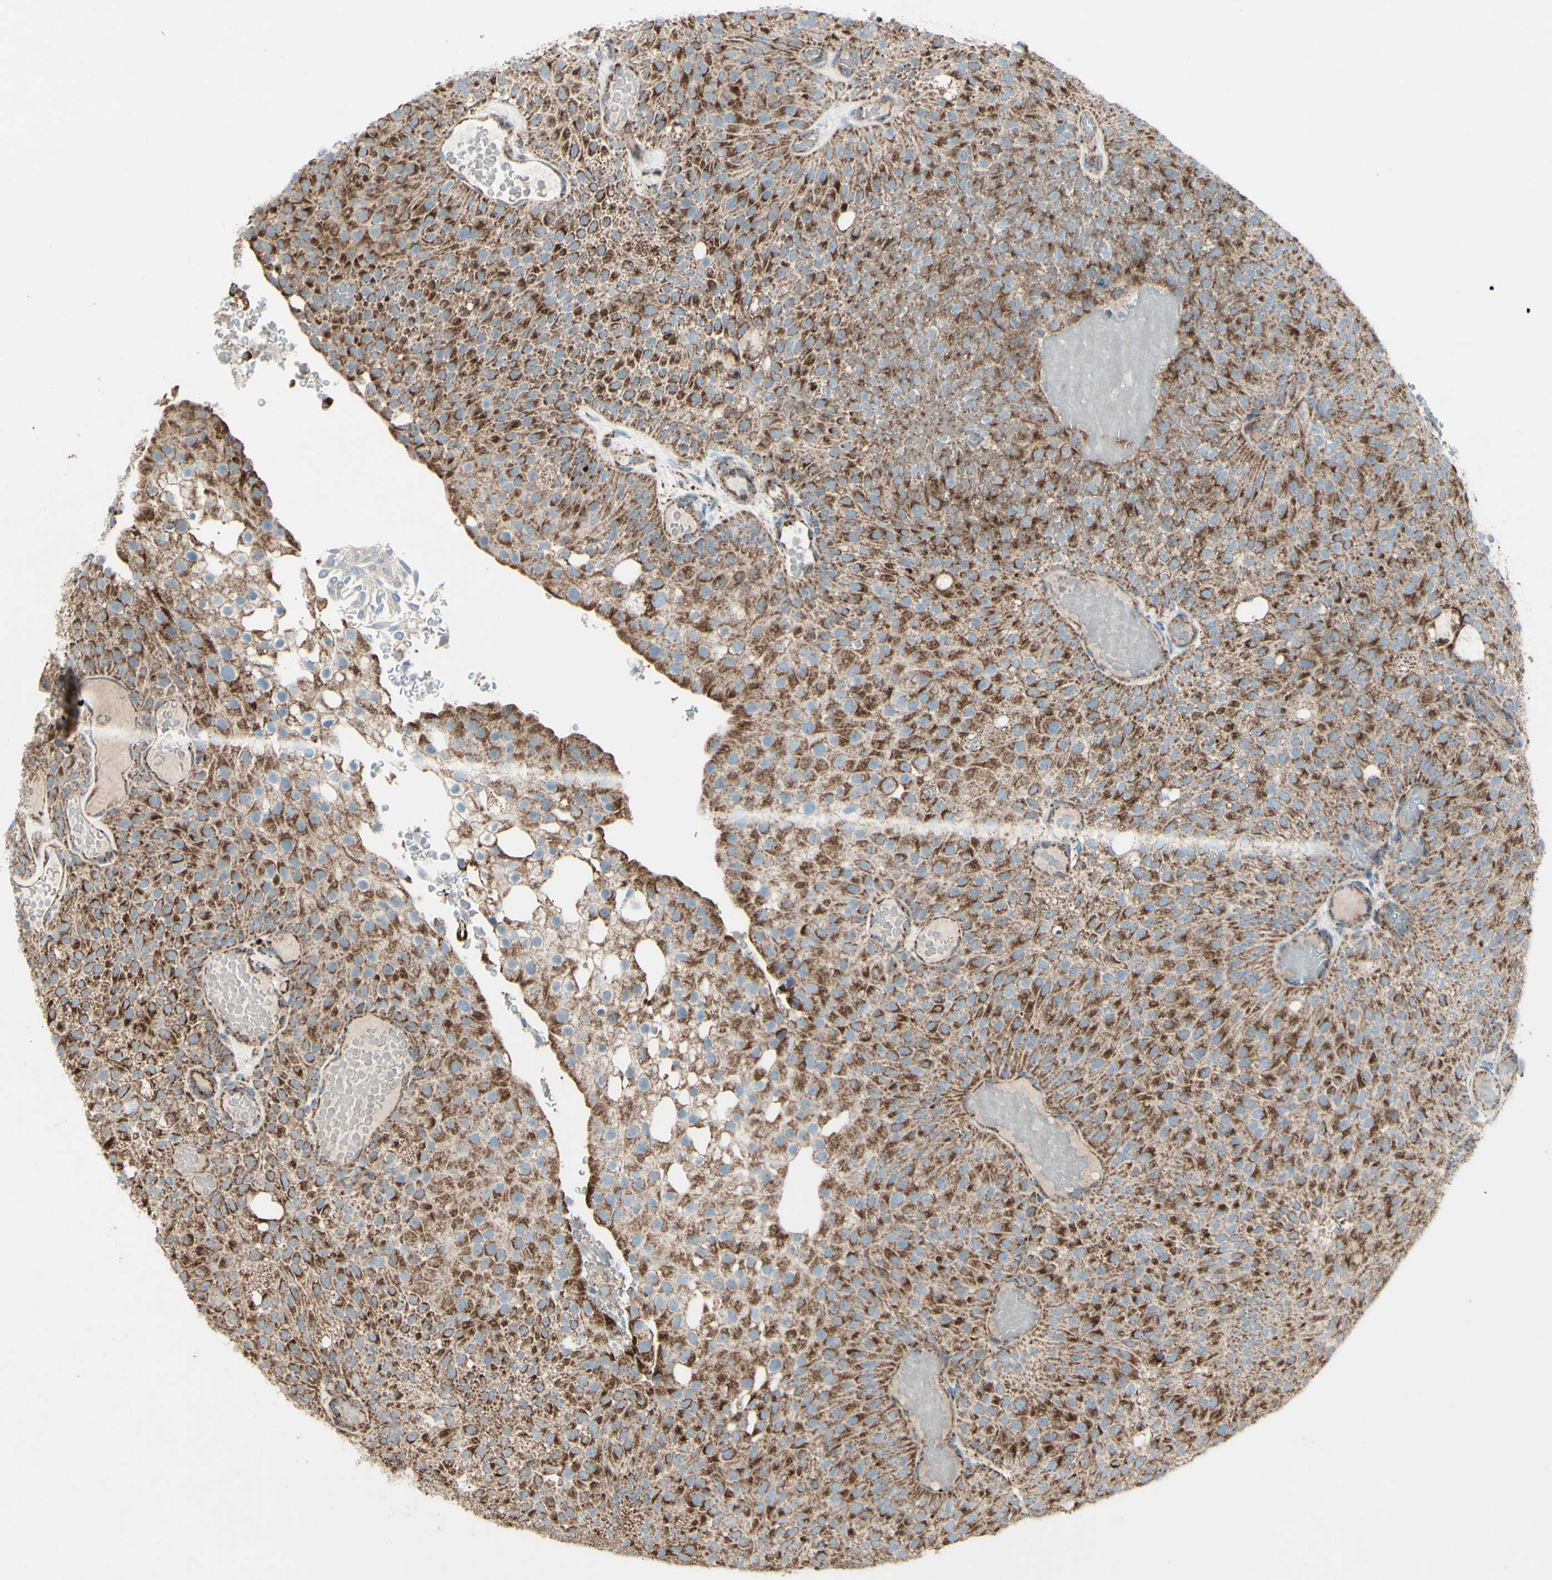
{"staining": {"intensity": "strong", "quantity": ">75%", "location": "cytoplasmic/membranous"}, "tissue": "urothelial cancer", "cell_type": "Tumor cells", "image_type": "cancer", "snomed": [{"axis": "morphology", "description": "Urothelial carcinoma, Low grade"}, {"axis": "topography", "description": "Urinary bladder"}], "caption": "Immunohistochemical staining of low-grade urothelial carcinoma displays high levels of strong cytoplasmic/membranous protein staining in approximately >75% of tumor cells.", "gene": "RHOT1", "patient": {"sex": "male", "age": 78}}